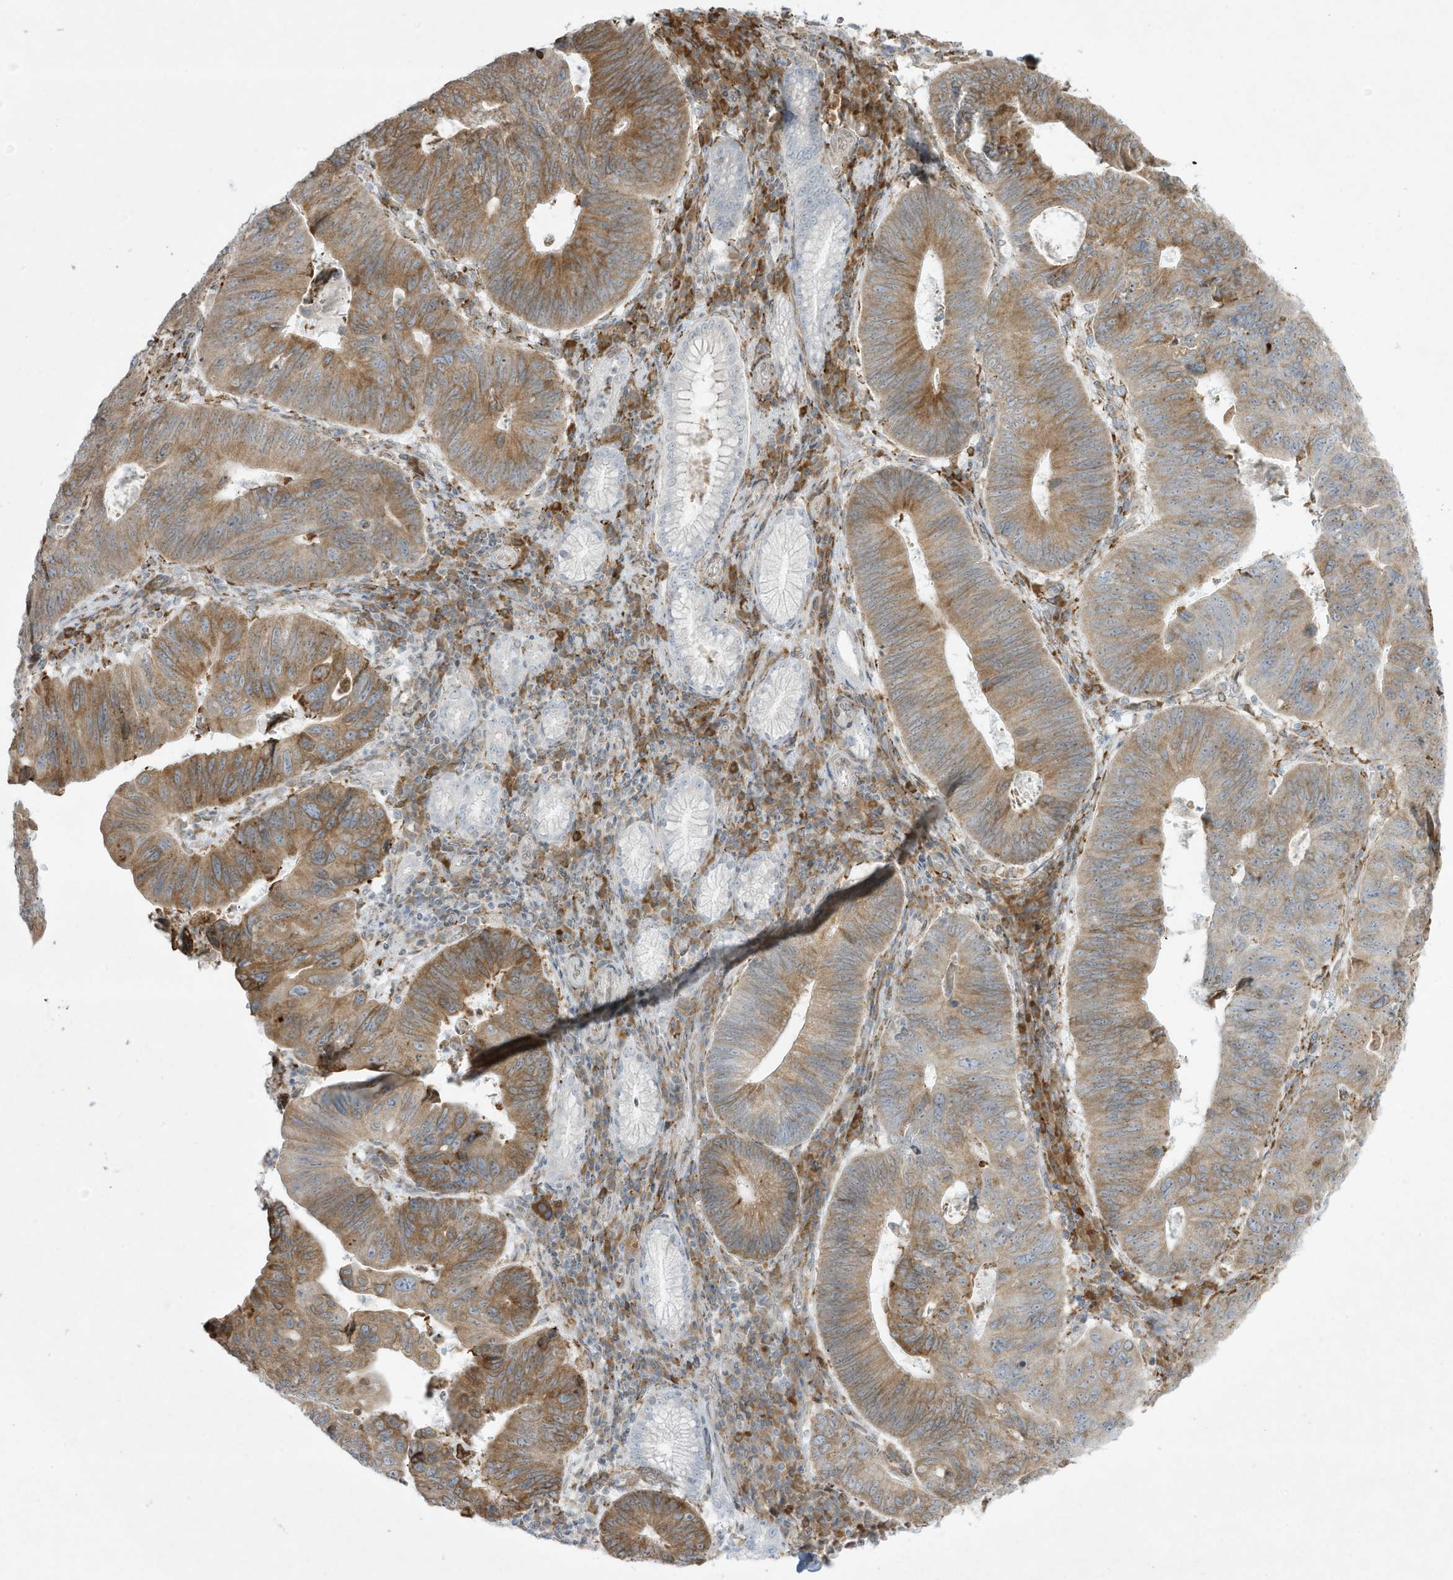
{"staining": {"intensity": "moderate", "quantity": ">75%", "location": "cytoplasmic/membranous"}, "tissue": "stomach cancer", "cell_type": "Tumor cells", "image_type": "cancer", "snomed": [{"axis": "morphology", "description": "Adenocarcinoma, NOS"}, {"axis": "topography", "description": "Stomach"}], "caption": "The immunohistochemical stain labels moderate cytoplasmic/membranous staining in tumor cells of adenocarcinoma (stomach) tissue. Immunohistochemistry (ihc) stains the protein in brown and the nuclei are stained blue.", "gene": "PTK6", "patient": {"sex": "male", "age": 59}}